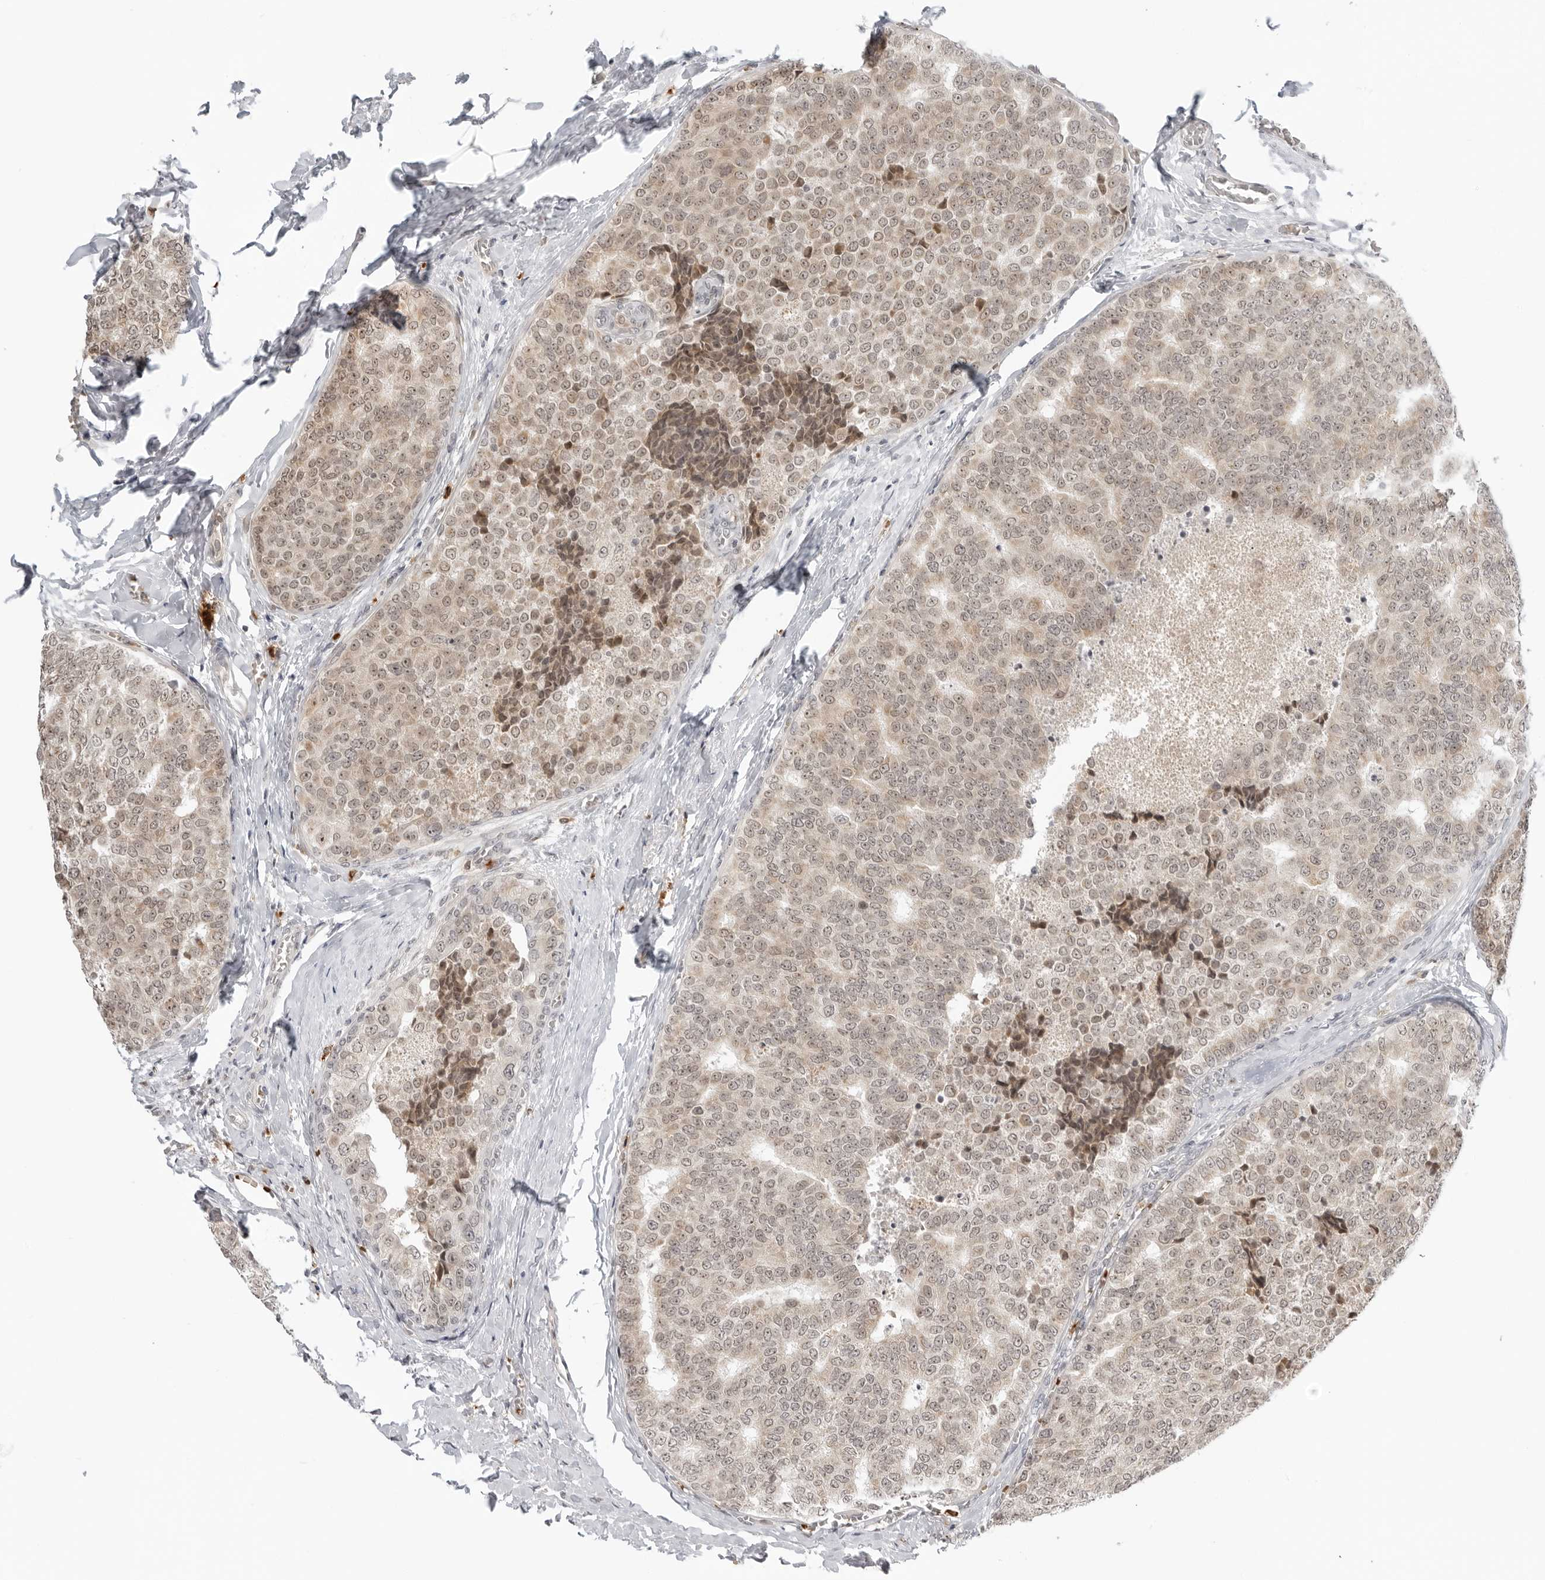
{"staining": {"intensity": "weak", "quantity": ">75%", "location": "cytoplasmic/membranous,nuclear"}, "tissue": "breast cancer", "cell_type": "Tumor cells", "image_type": "cancer", "snomed": [{"axis": "morphology", "description": "Normal tissue, NOS"}, {"axis": "morphology", "description": "Duct carcinoma"}, {"axis": "topography", "description": "Breast"}], "caption": "Invasive ductal carcinoma (breast) stained with IHC demonstrates weak cytoplasmic/membranous and nuclear staining in about >75% of tumor cells. Ihc stains the protein in brown and the nuclei are stained blue.", "gene": "SUGCT", "patient": {"sex": "female", "age": 43}}